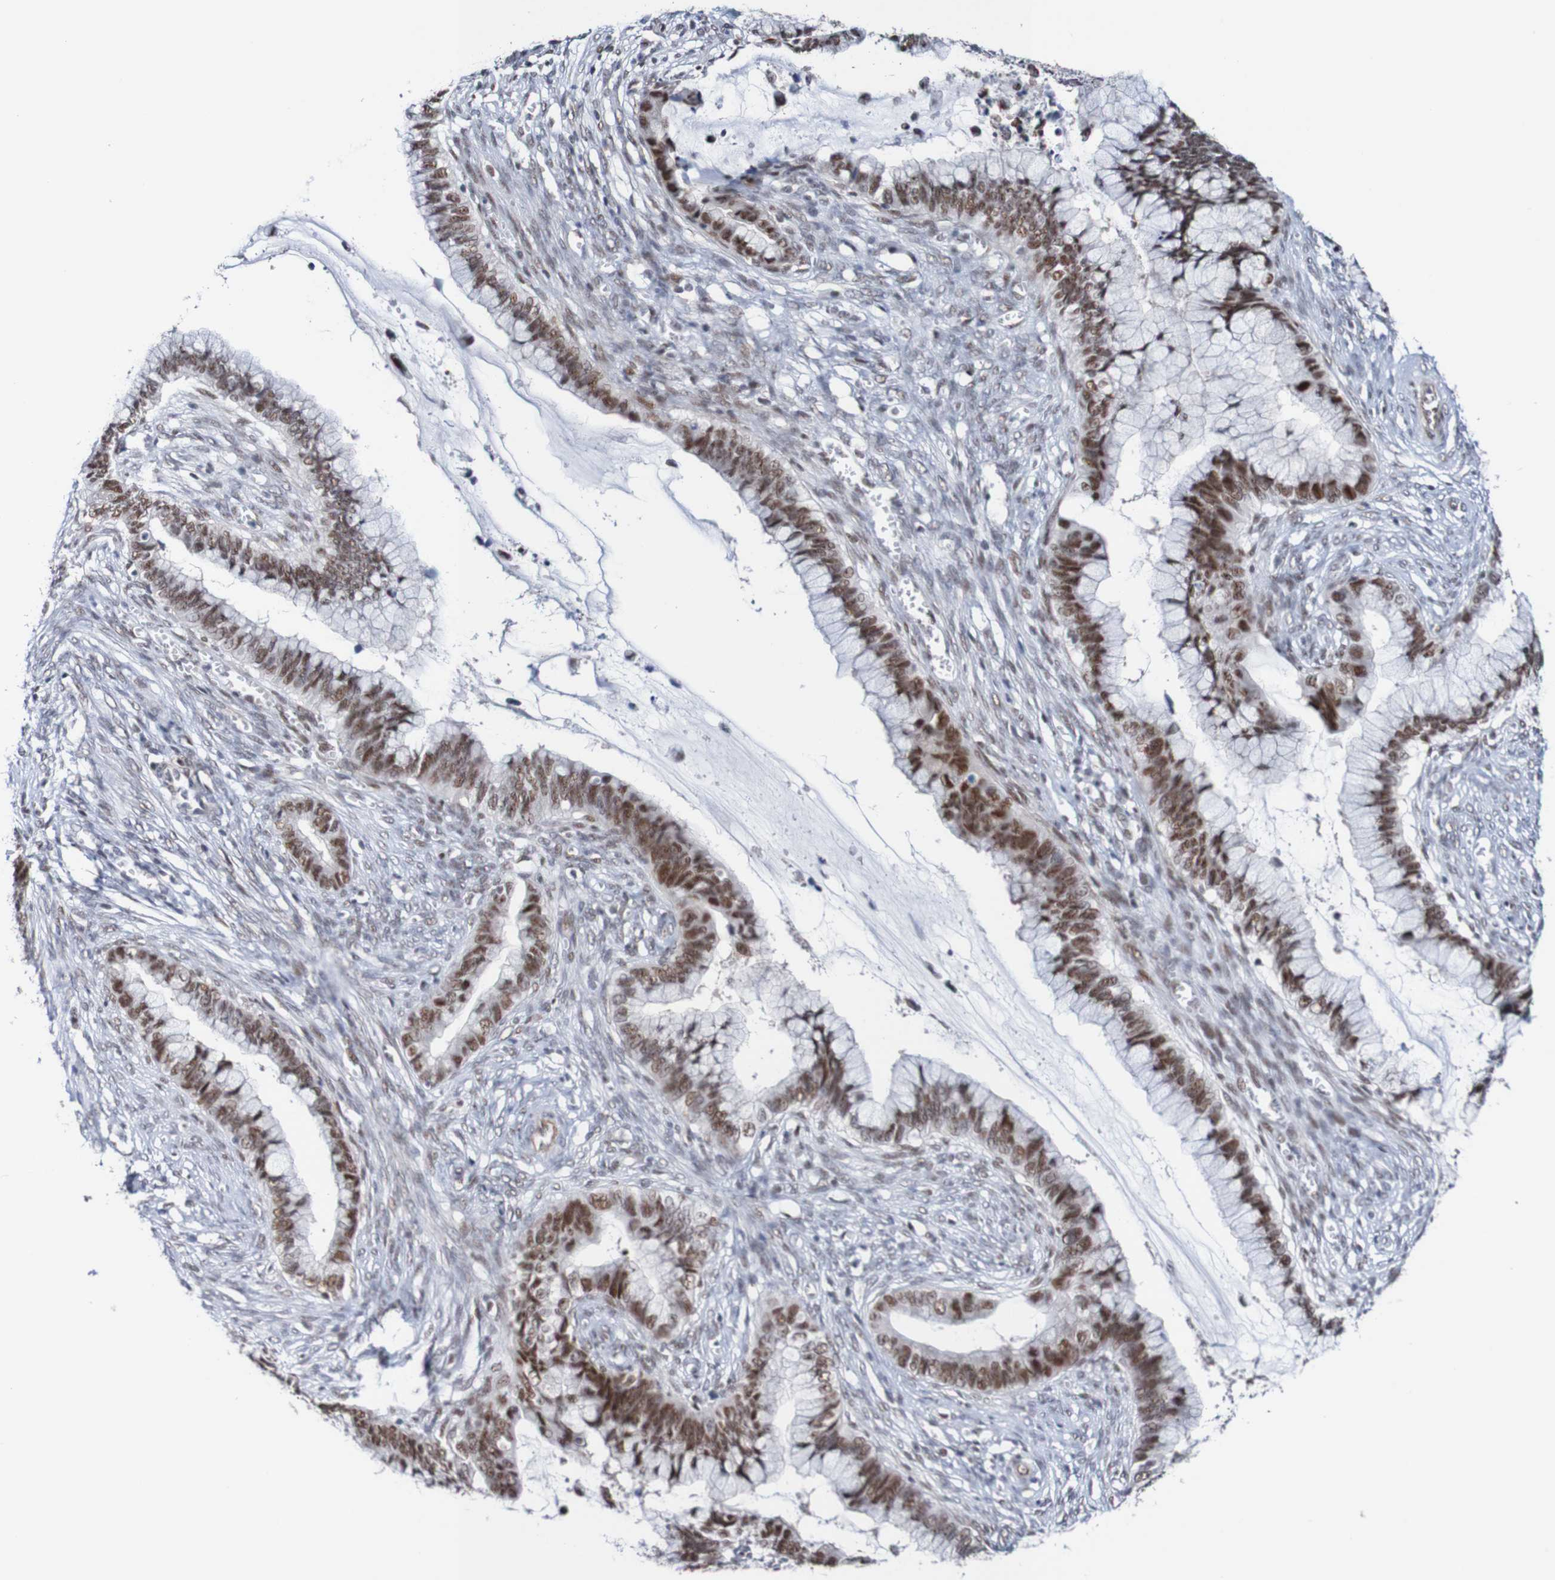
{"staining": {"intensity": "moderate", "quantity": ">75%", "location": "nuclear"}, "tissue": "cervical cancer", "cell_type": "Tumor cells", "image_type": "cancer", "snomed": [{"axis": "morphology", "description": "Adenocarcinoma, NOS"}, {"axis": "topography", "description": "Cervix"}], "caption": "High-power microscopy captured an immunohistochemistry (IHC) image of cervical cancer, revealing moderate nuclear expression in about >75% of tumor cells. (DAB (3,3'-diaminobenzidine) IHC, brown staining for protein, blue staining for nuclei).", "gene": "CDC5L", "patient": {"sex": "female", "age": 44}}